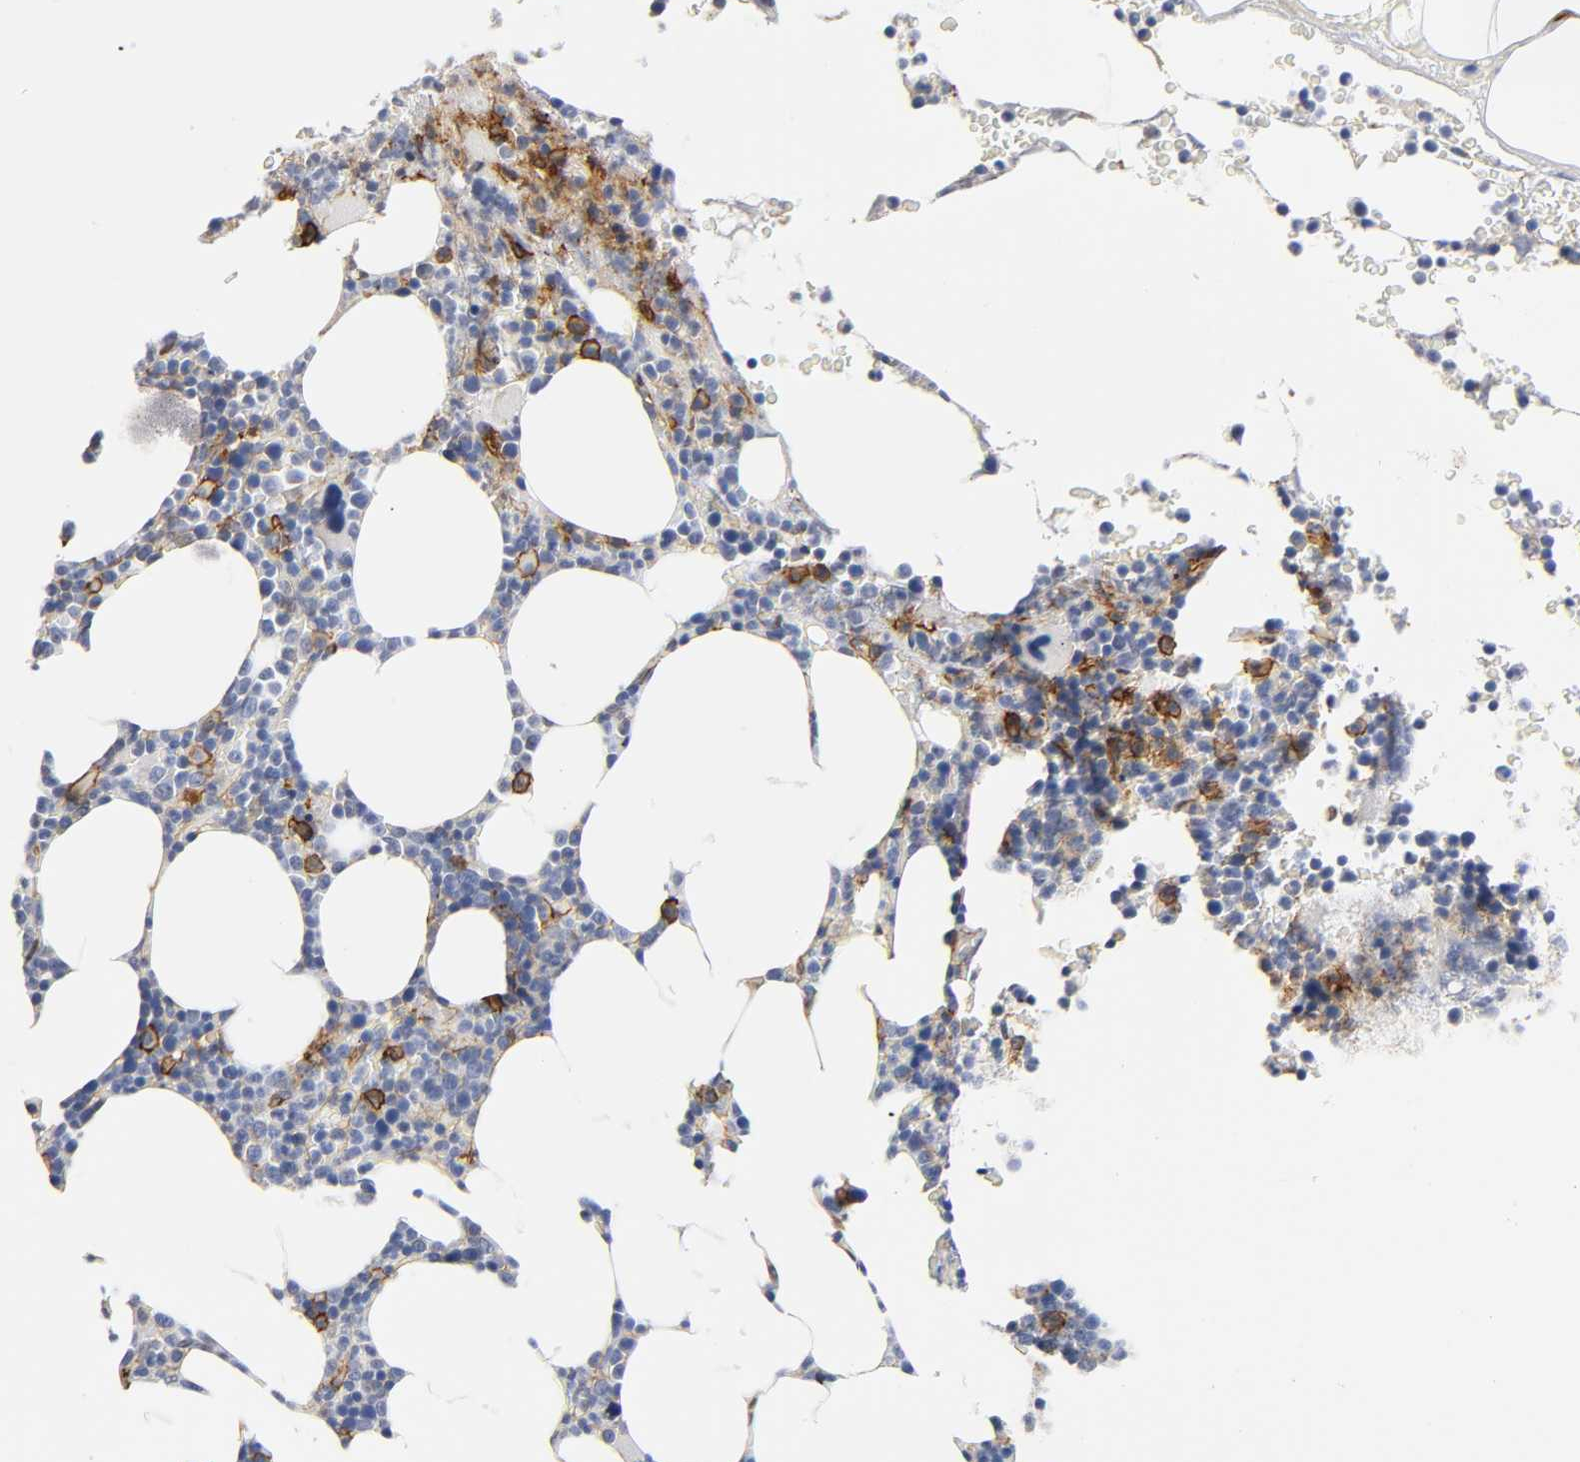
{"staining": {"intensity": "strong", "quantity": "<25%", "location": "cytoplasmic/membranous"}, "tissue": "bone marrow", "cell_type": "Hematopoietic cells", "image_type": "normal", "snomed": [{"axis": "morphology", "description": "Normal tissue, NOS"}, {"axis": "topography", "description": "Bone marrow"}], "caption": "A micrograph of human bone marrow stained for a protein exhibits strong cytoplasmic/membranous brown staining in hematopoietic cells. Nuclei are stained in blue.", "gene": "ICAM1", "patient": {"sex": "female", "age": 66}}